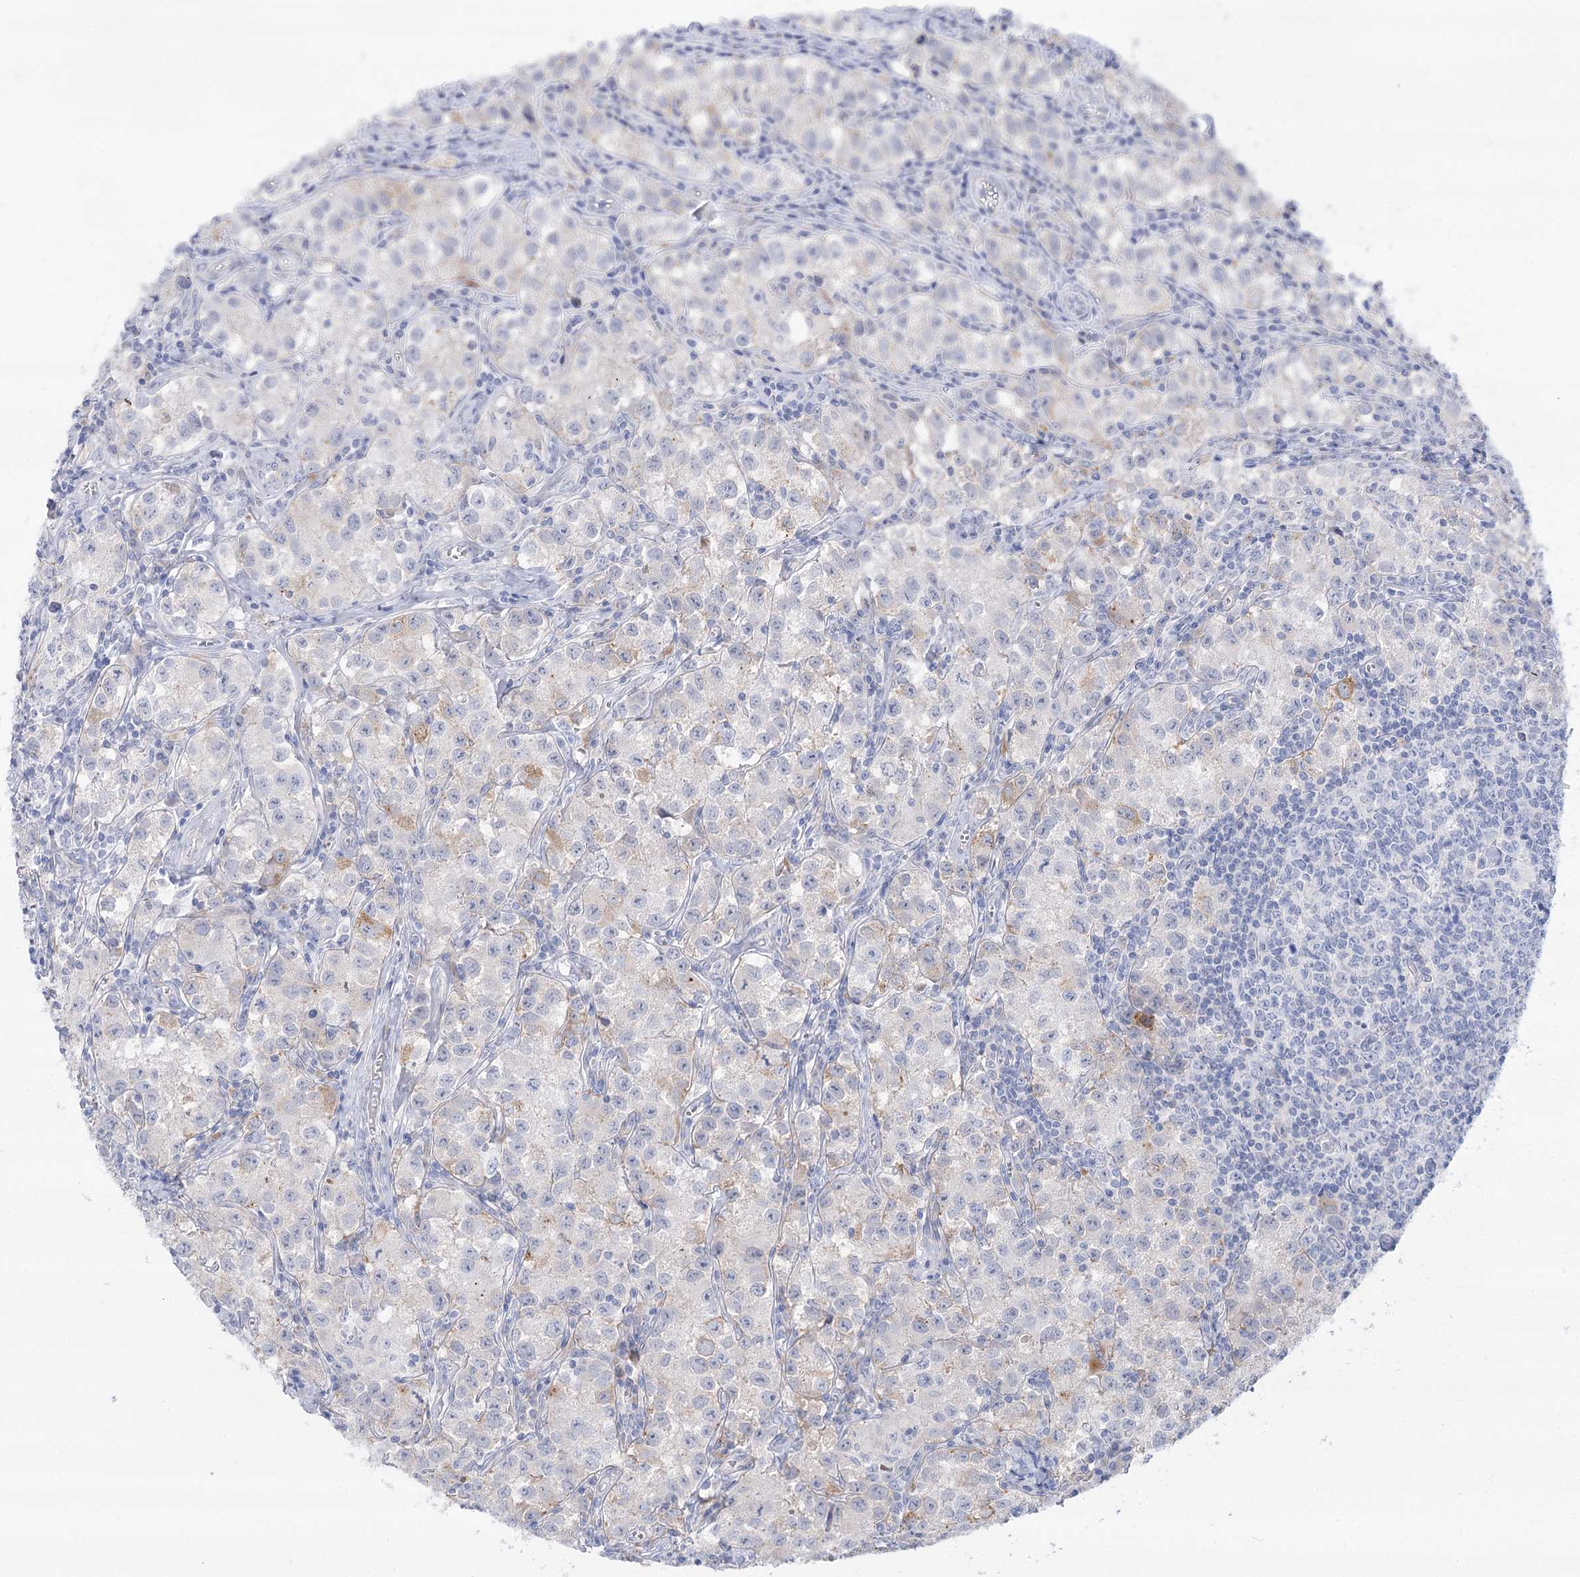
{"staining": {"intensity": "weak", "quantity": "<25%", "location": "cytoplasmic/membranous"}, "tissue": "testis cancer", "cell_type": "Tumor cells", "image_type": "cancer", "snomed": [{"axis": "morphology", "description": "Seminoma, NOS"}, {"axis": "morphology", "description": "Carcinoma, Embryonal, NOS"}, {"axis": "topography", "description": "Testis"}], "caption": "The photomicrograph shows no significant staining in tumor cells of testis cancer.", "gene": "SIAE", "patient": {"sex": "male", "age": 43}}